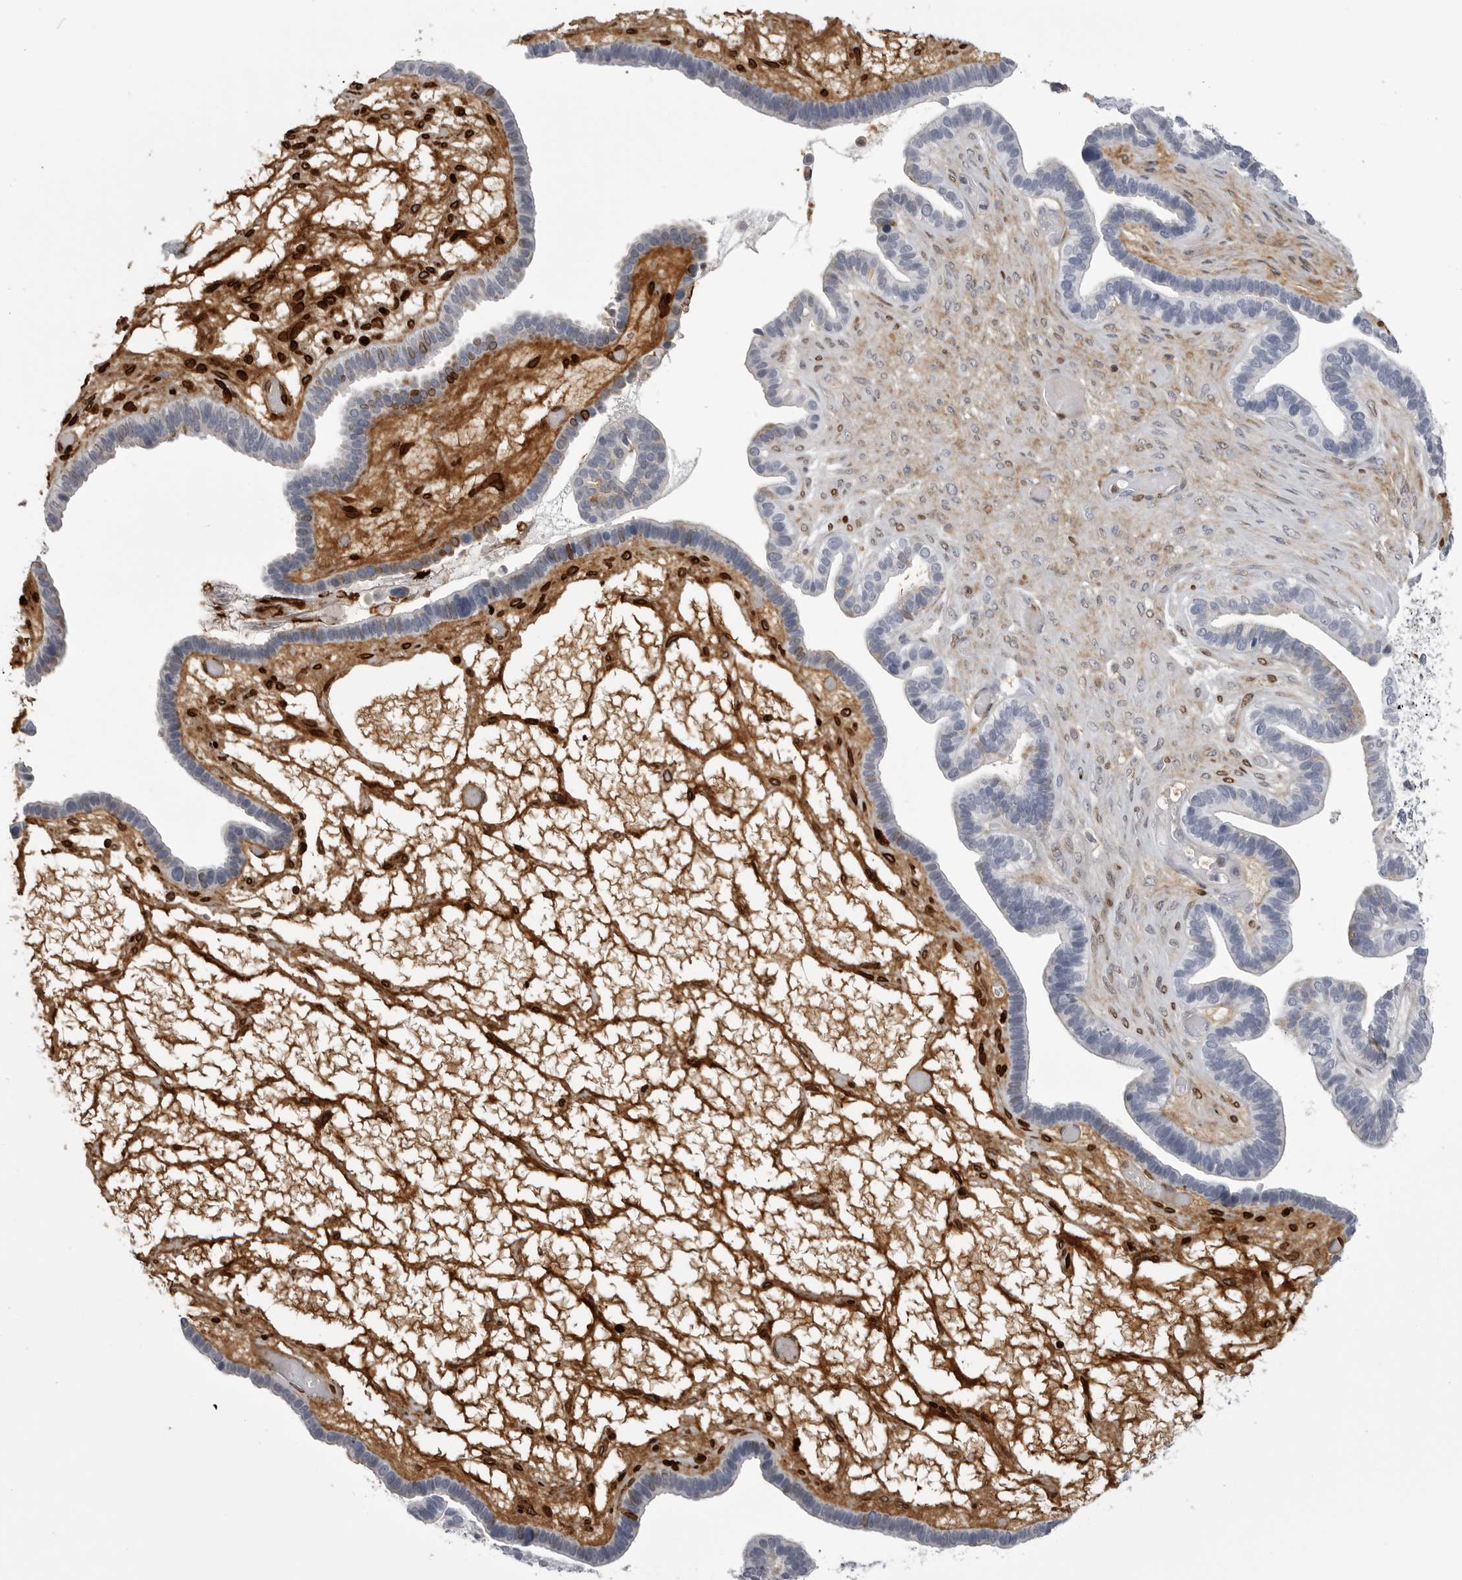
{"staining": {"intensity": "negative", "quantity": "none", "location": "none"}, "tissue": "ovarian cancer", "cell_type": "Tumor cells", "image_type": "cancer", "snomed": [{"axis": "morphology", "description": "Cystadenocarcinoma, serous, NOS"}, {"axis": "topography", "description": "Ovary"}], "caption": "Tumor cells show no significant expression in serous cystadenocarcinoma (ovarian).", "gene": "SERPING1", "patient": {"sex": "female", "age": 56}}